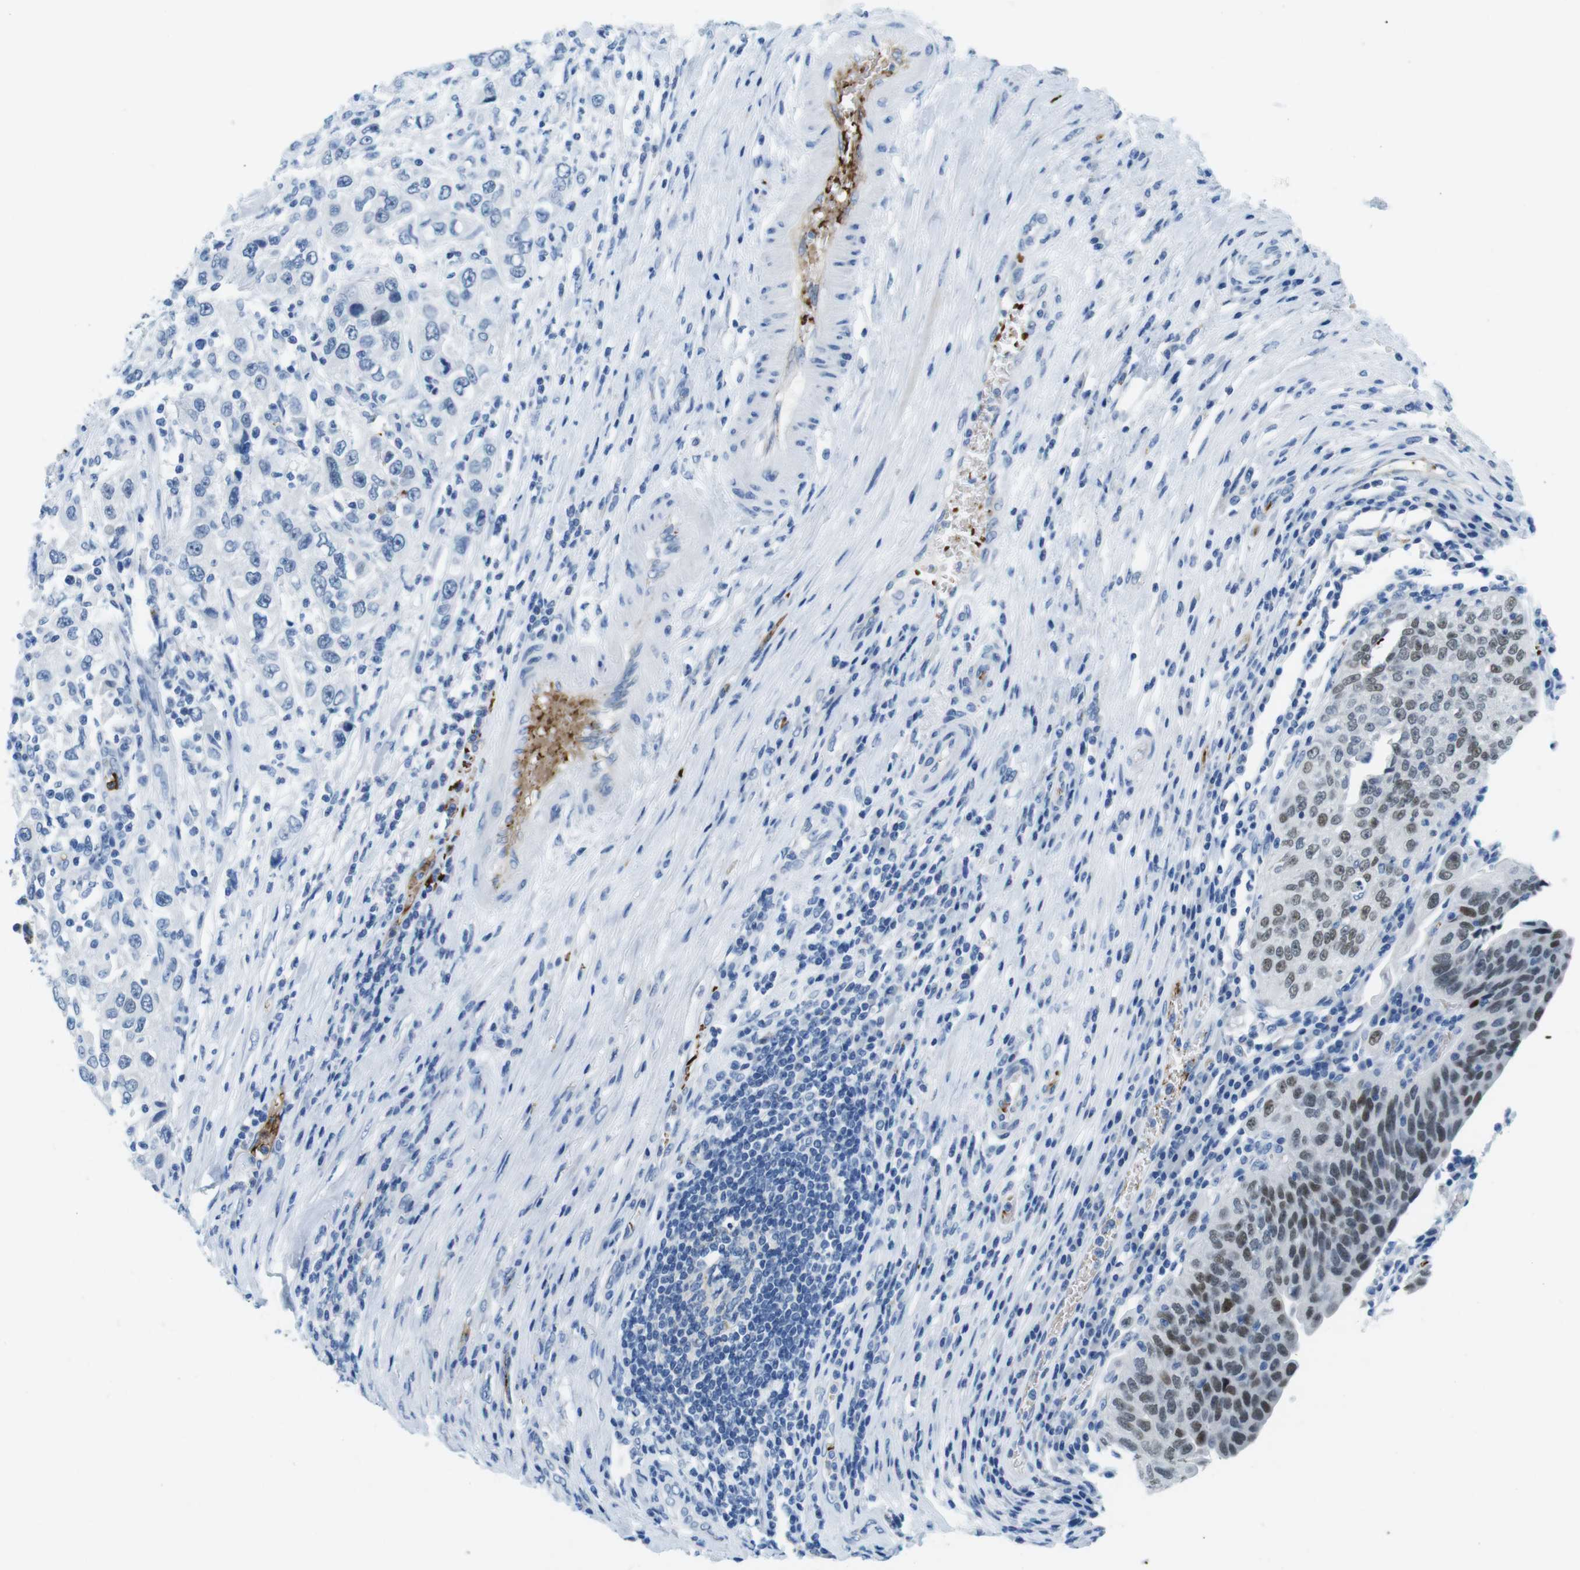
{"staining": {"intensity": "negative", "quantity": "none", "location": "none"}, "tissue": "urothelial cancer", "cell_type": "Tumor cells", "image_type": "cancer", "snomed": [{"axis": "morphology", "description": "Urothelial carcinoma, High grade"}, {"axis": "topography", "description": "Urinary bladder"}], "caption": "Tumor cells show no significant protein expression in high-grade urothelial carcinoma.", "gene": "TFAP2C", "patient": {"sex": "female", "age": 80}}